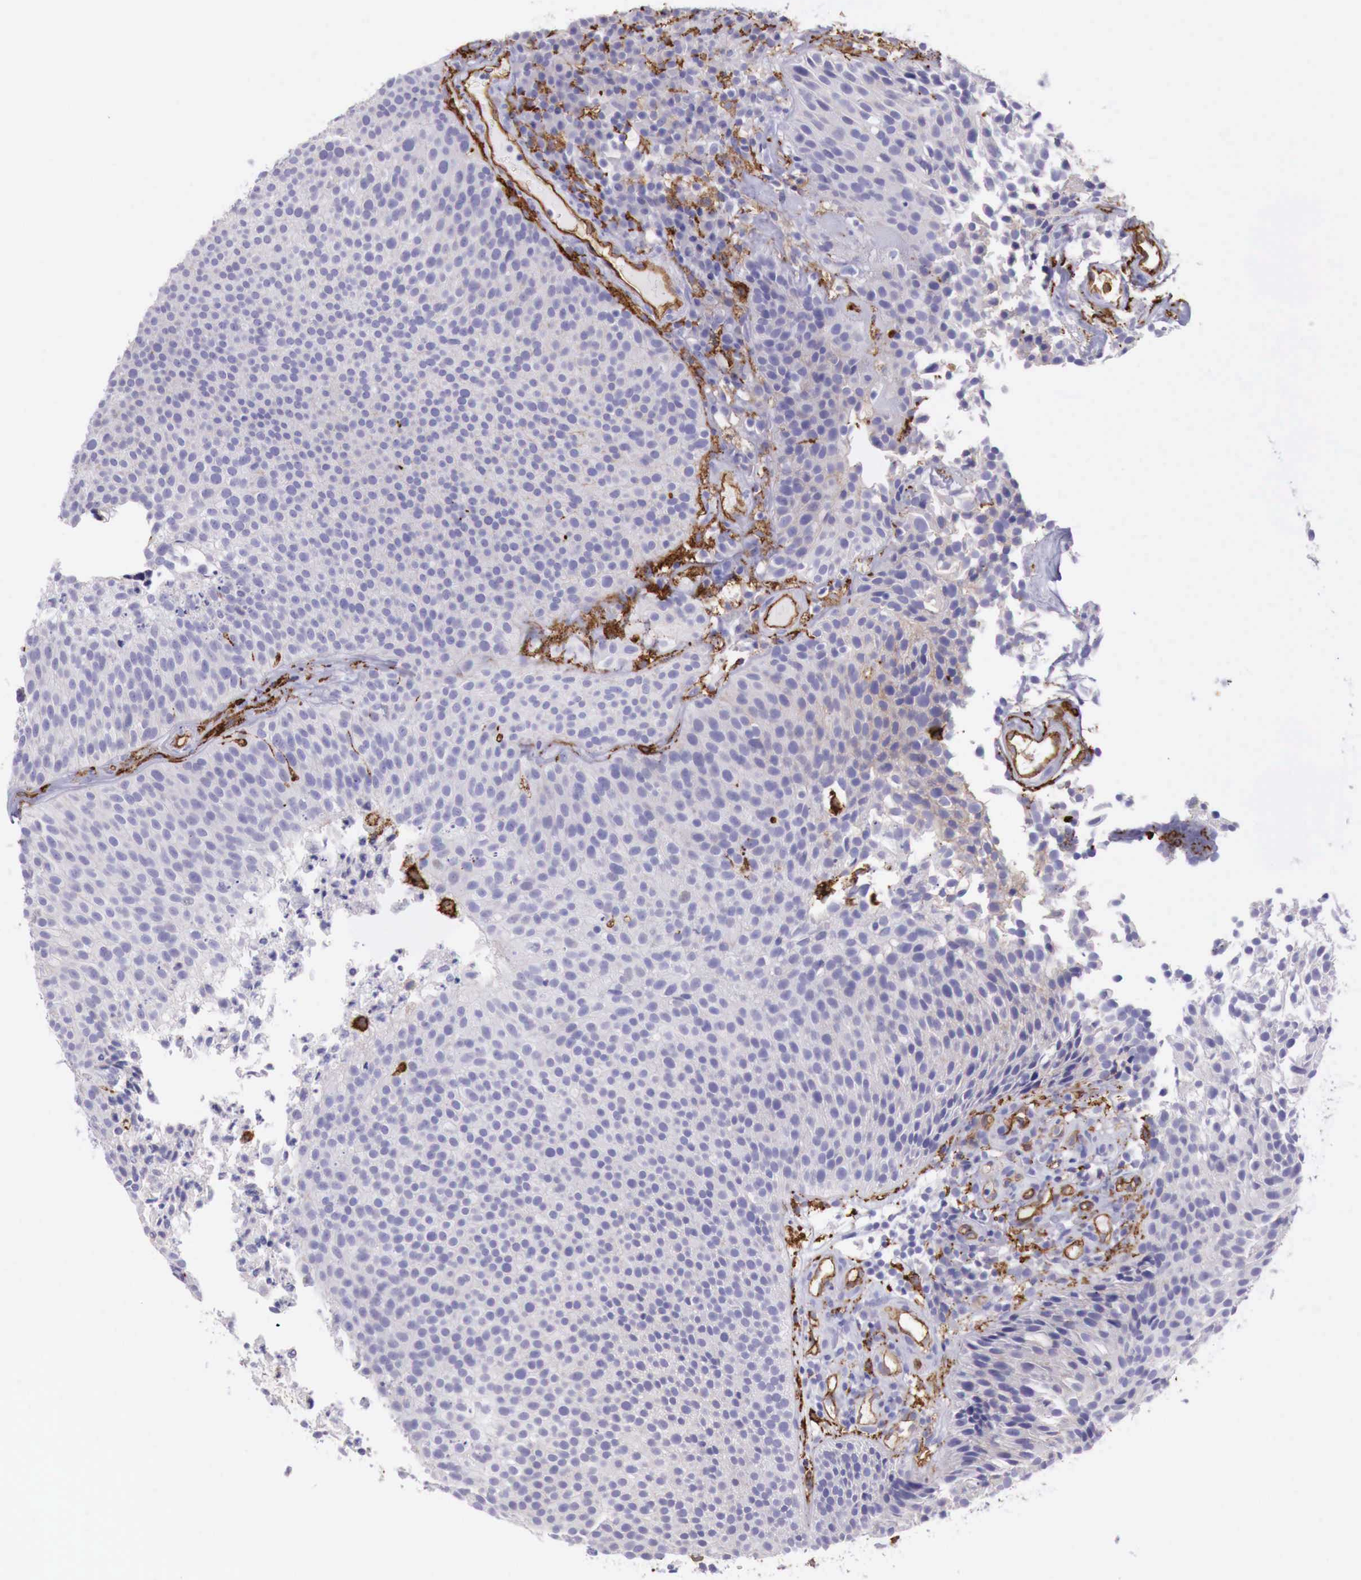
{"staining": {"intensity": "negative", "quantity": "none", "location": "none"}, "tissue": "urothelial cancer", "cell_type": "Tumor cells", "image_type": "cancer", "snomed": [{"axis": "morphology", "description": "Urothelial carcinoma, Low grade"}, {"axis": "topography", "description": "Urinary bladder"}], "caption": "Immunohistochemistry (IHC) of human low-grade urothelial carcinoma shows no staining in tumor cells. (DAB (3,3'-diaminobenzidine) IHC with hematoxylin counter stain).", "gene": "MSR1", "patient": {"sex": "male", "age": 85}}